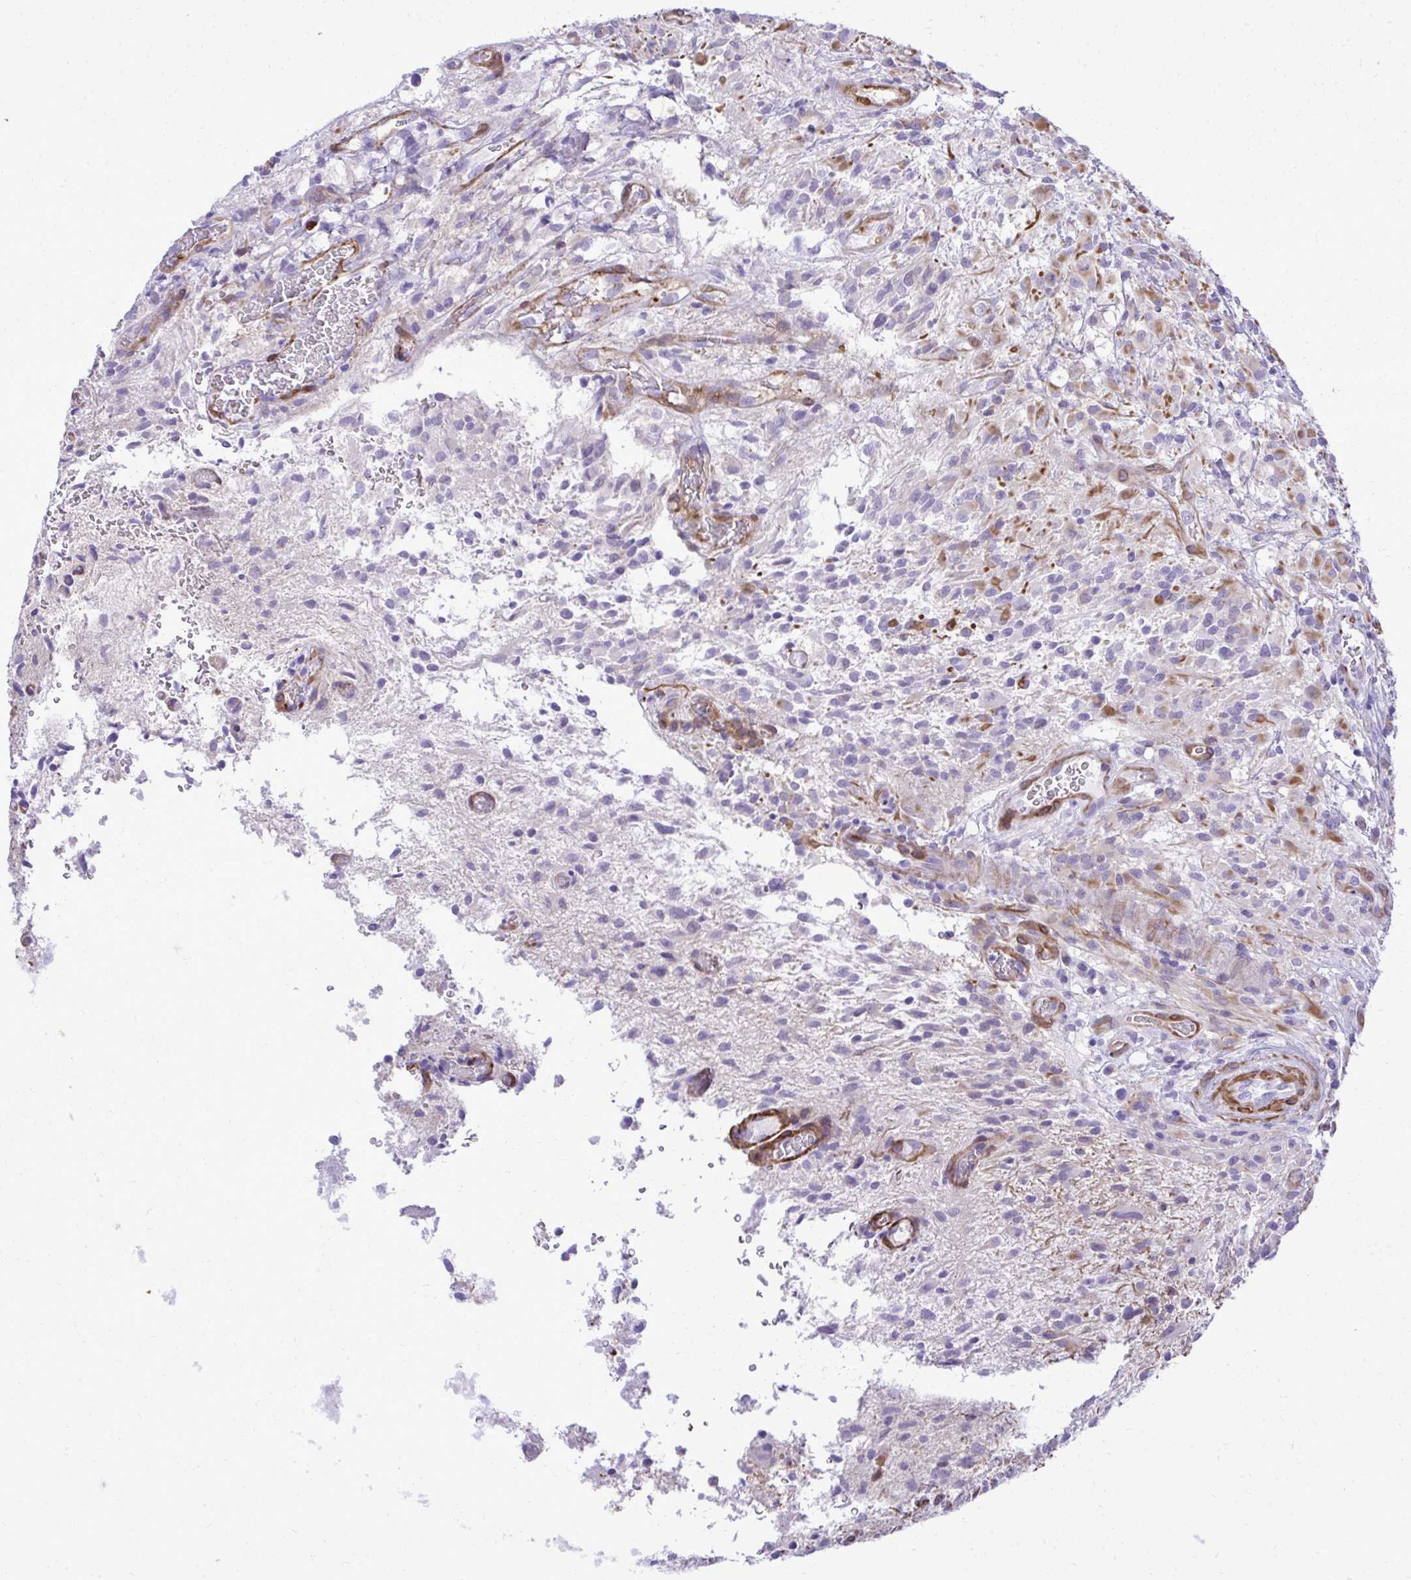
{"staining": {"intensity": "negative", "quantity": "none", "location": "none"}, "tissue": "glioma", "cell_type": "Tumor cells", "image_type": "cancer", "snomed": [{"axis": "morphology", "description": "Glioma, malignant, High grade"}, {"axis": "topography", "description": "Brain"}], "caption": "Immunohistochemistry (IHC) of human glioma shows no expression in tumor cells.", "gene": "PITPNM3", "patient": {"sex": "male", "age": 71}}